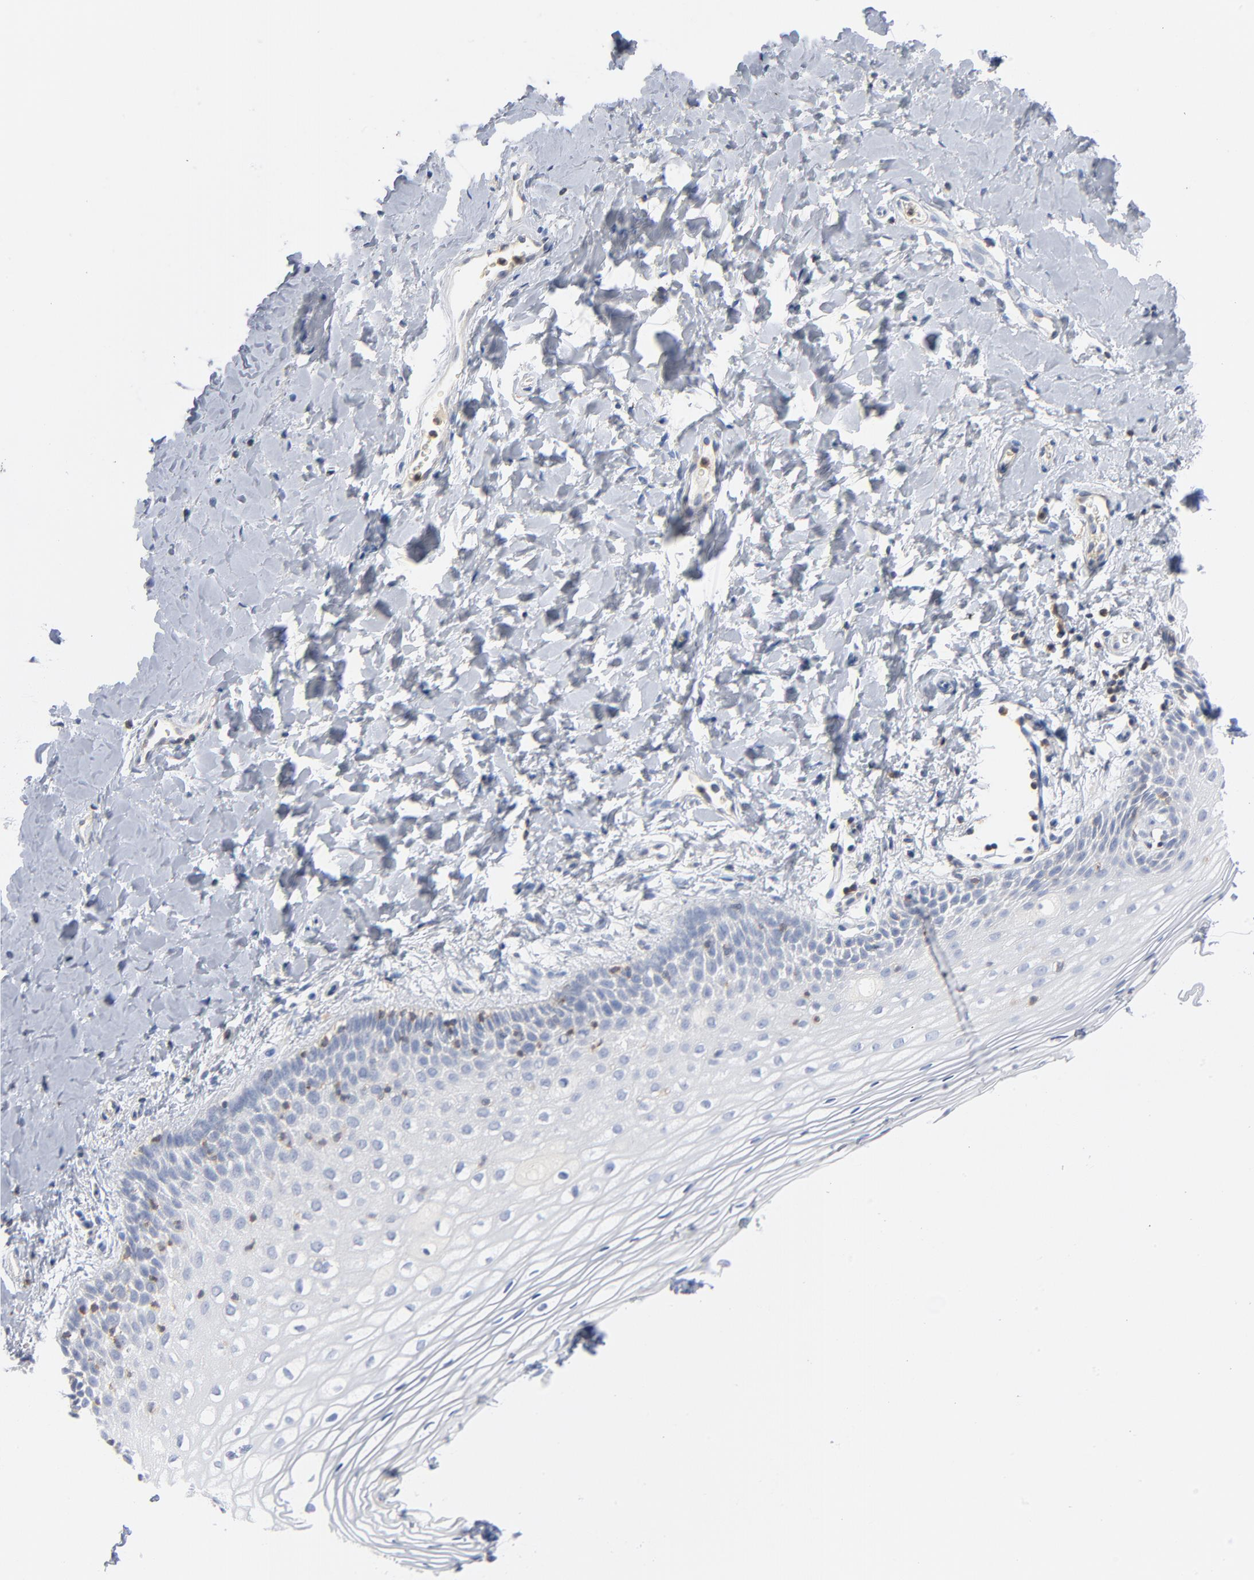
{"staining": {"intensity": "negative", "quantity": "none", "location": "none"}, "tissue": "vagina", "cell_type": "Squamous epithelial cells", "image_type": "normal", "snomed": [{"axis": "morphology", "description": "Normal tissue, NOS"}, {"axis": "topography", "description": "Vagina"}], "caption": "Protein analysis of unremarkable vagina displays no significant positivity in squamous epithelial cells. Nuclei are stained in blue.", "gene": "PTK2B", "patient": {"sex": "female", "age": 55}}